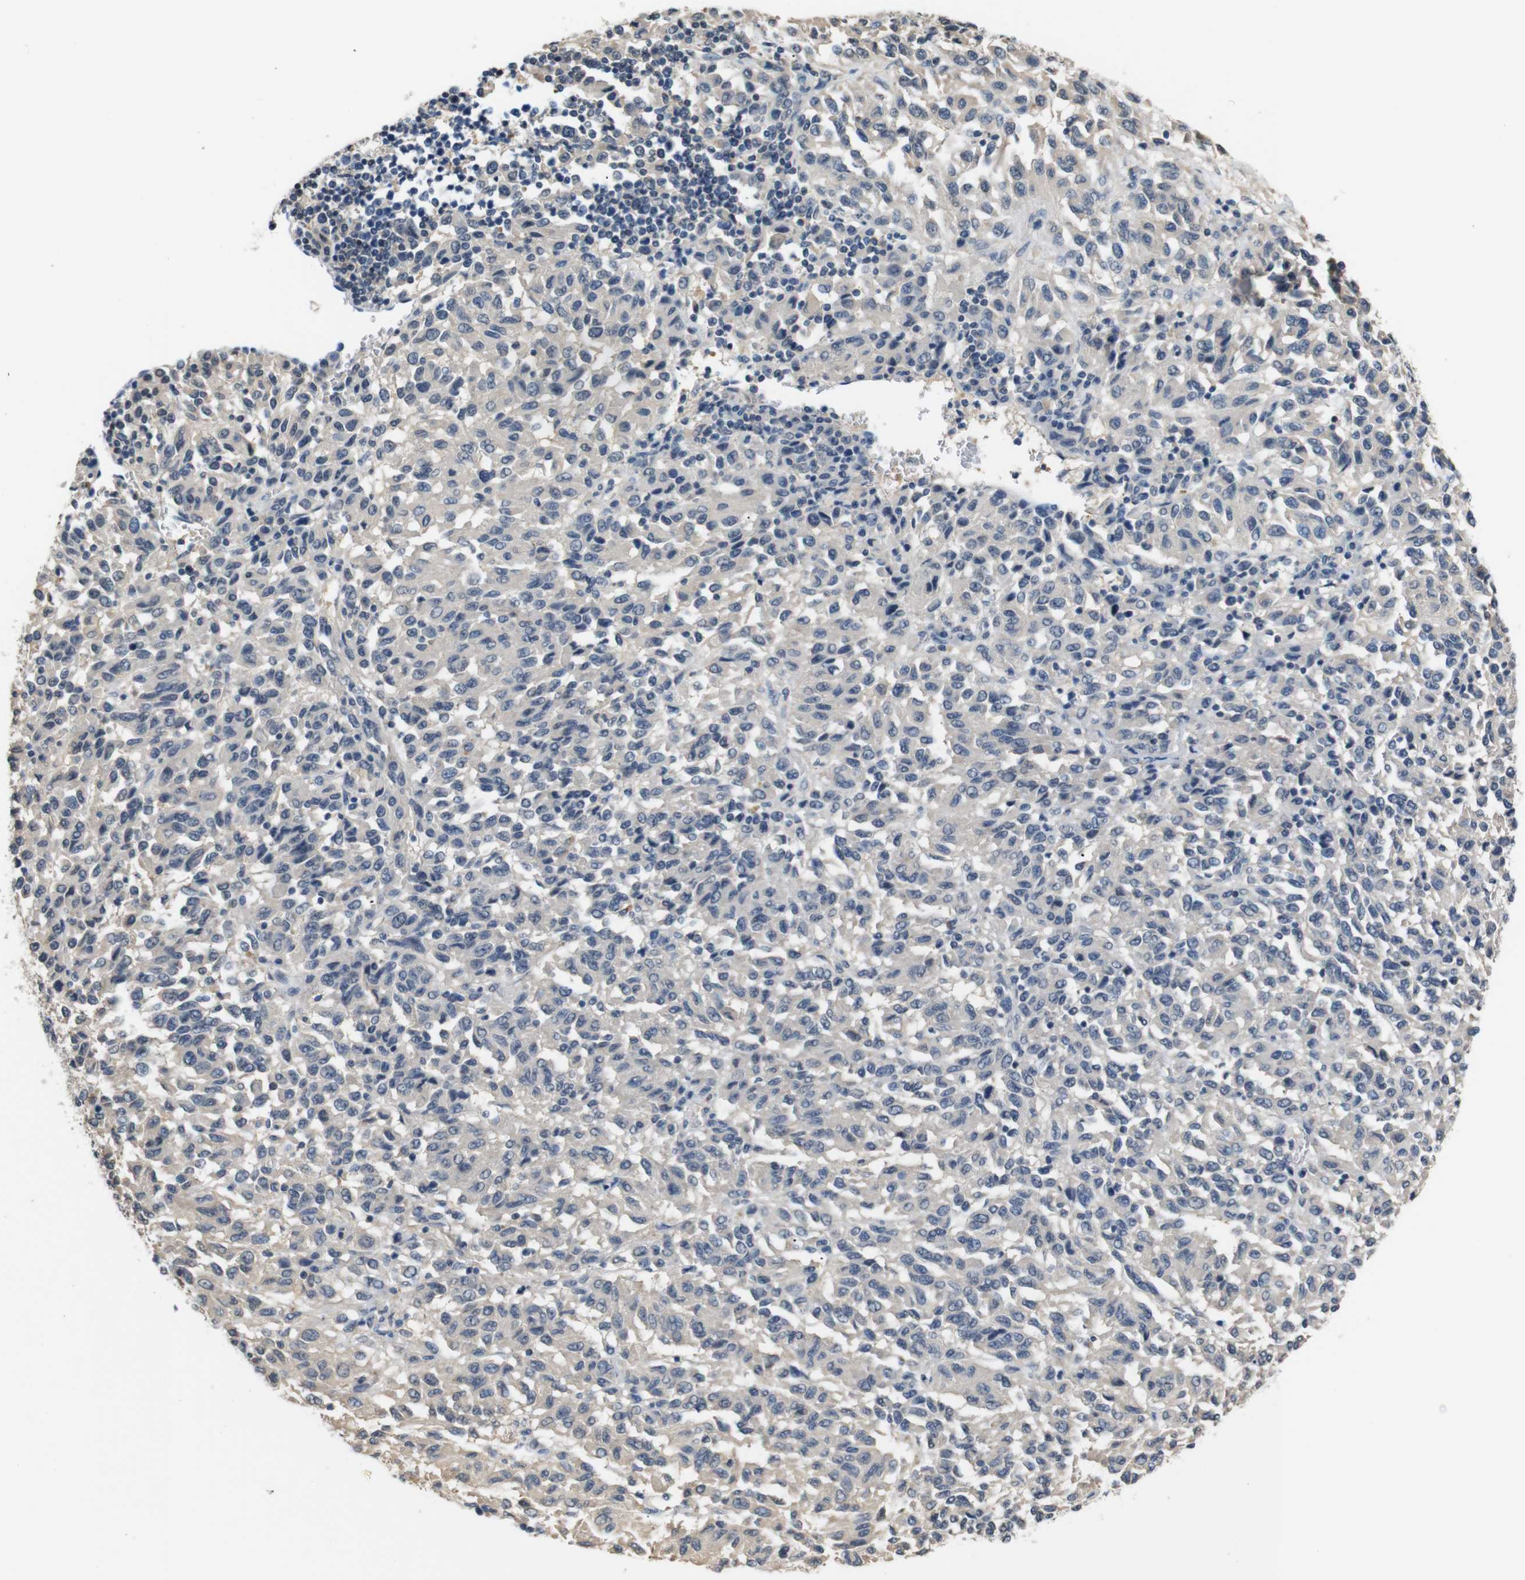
{"staining": {"intensity": "negative", "quantity": "none", "location": "none"}, "tissue": "melanoma", "cell_type": "Tumor cells", "image_type": "cancer", "snomed": [{"axis": "morphology", "description": "Malignant melanoma, Metastatic site"}, {"axis": "topography", "description": "Lung"}], "caption": "IHC image of human malignant melanoma (metastatic site) stained for a protein (brown), which exhibits no positivity in tumor cells.", "gene": "SFN", "patient": {"sex": "male", "age": 64}}